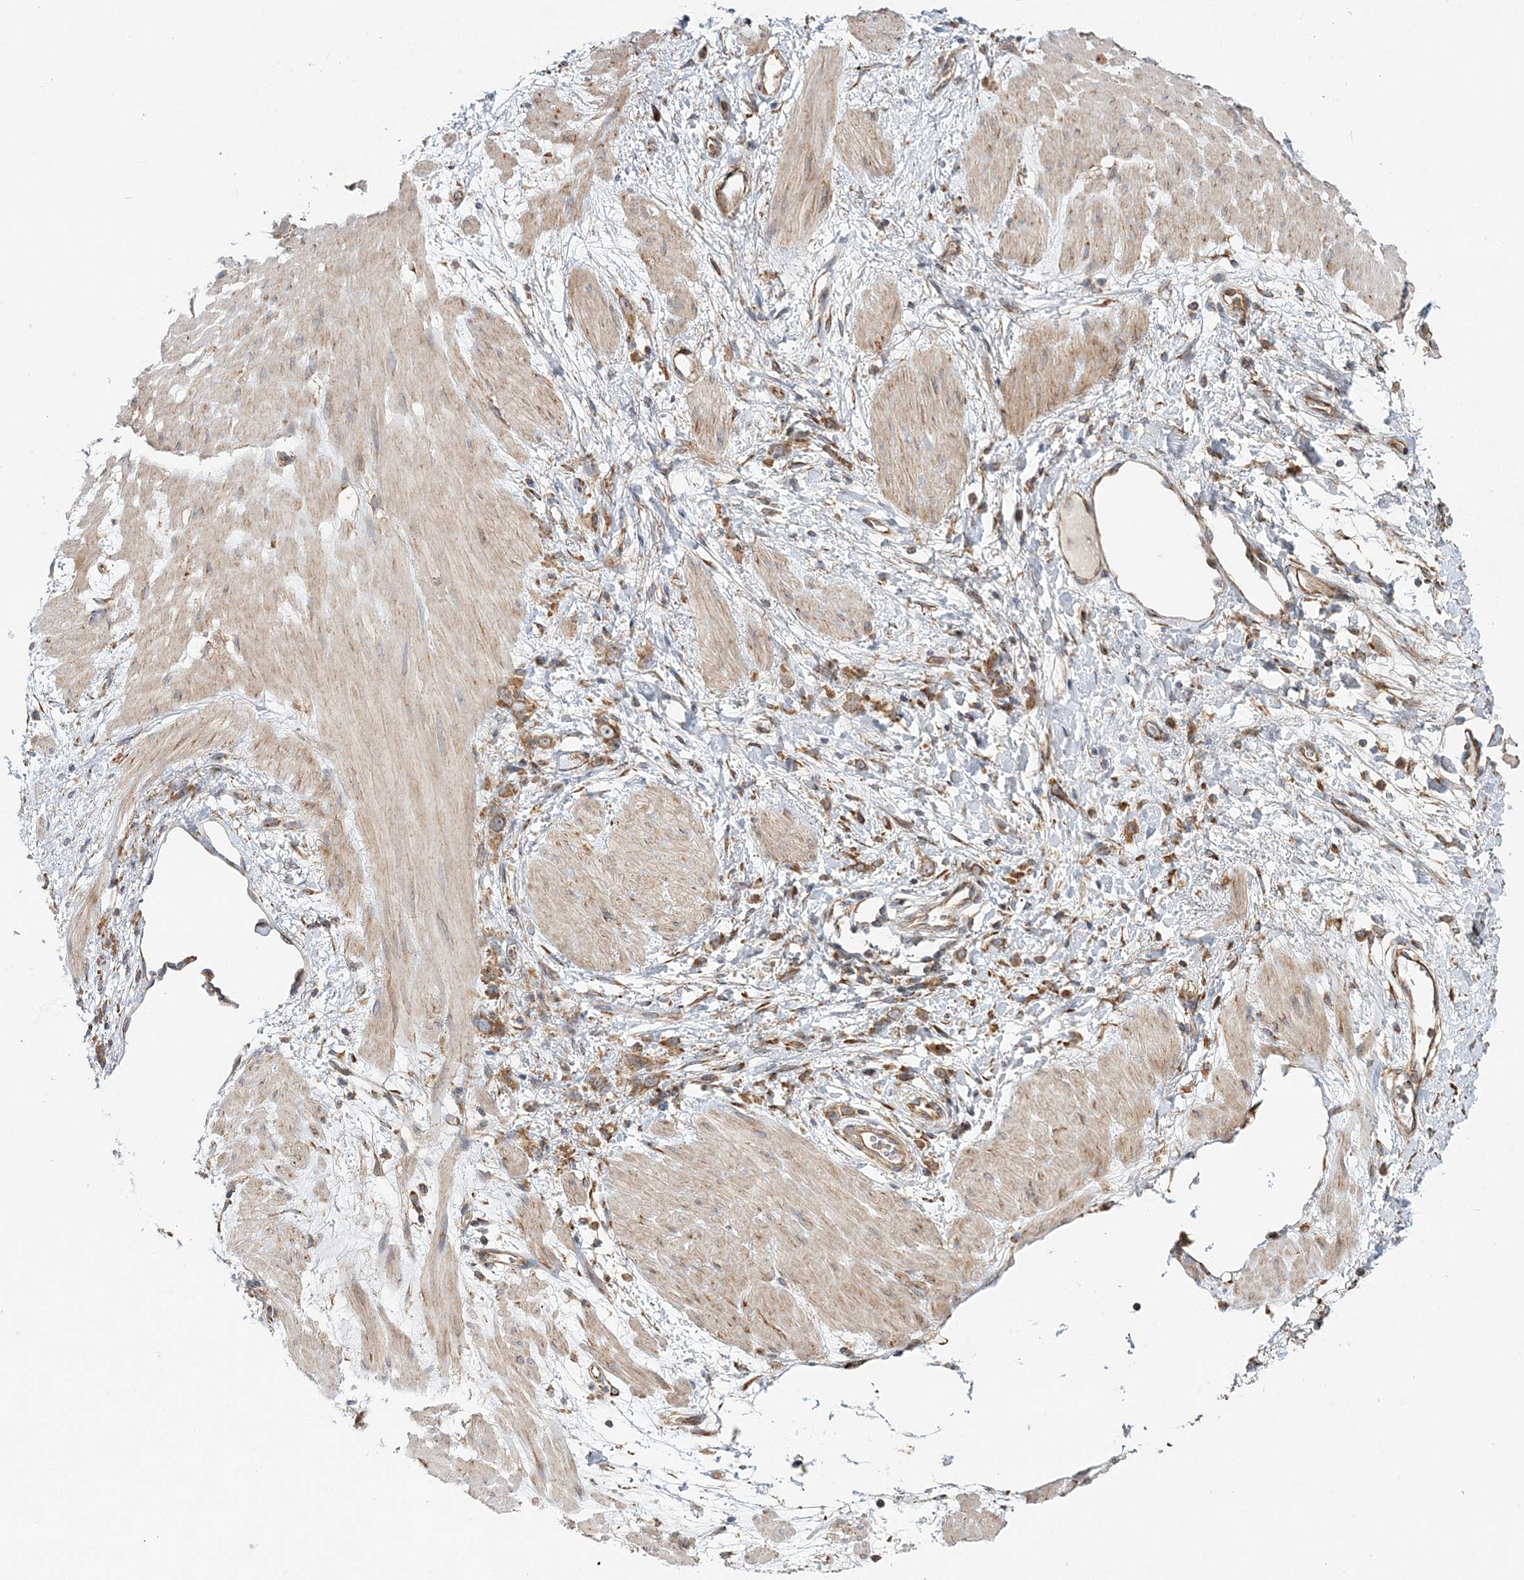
{"staining": {"intensity": "weak", "quantity": ">75%", "location": "cytoplasmic/membranous"}, "tissue": "stomach cancer", "cell_type": "Tumor cells", "image_type": "cancer", "snomed": [{"axis": "morphology", "description": "Adenocarcinoma, NOS"}, {"axis": "topography", "description": "Stomach"}], "caption": "Immunohistochemical staining of human stomach cancer demonstrates weak cytoplasmic/membranous protein staining in about >75% of tumor cells.", "gene": "ZFYVE16", "patient": {"sex": "female", "age": 76}}